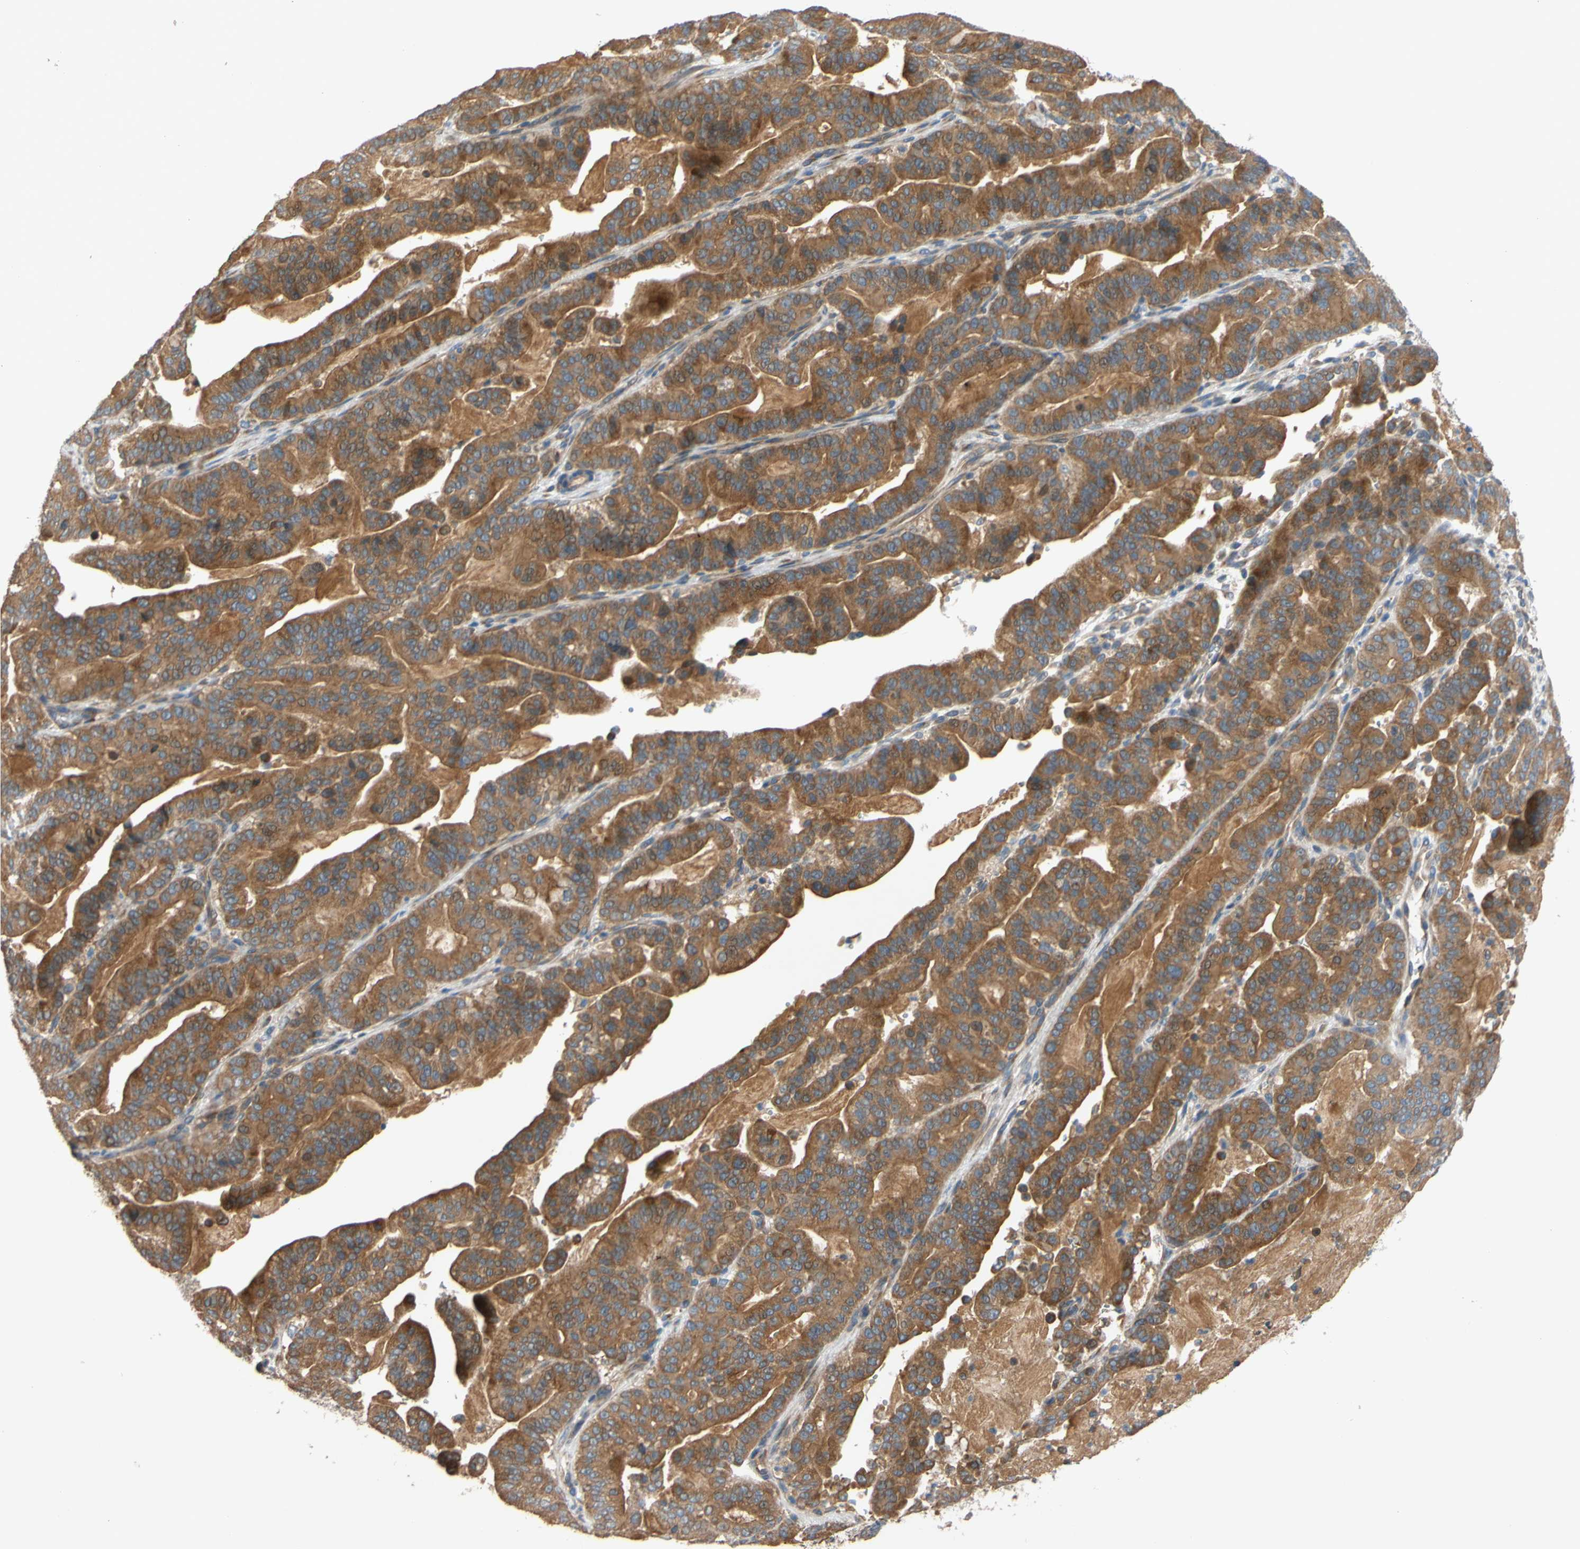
{"staining": {"intensity": "moderate", "quantity": ">75%", "location": "cytoplasmic/membranous"}, "tissue": "pancreatic cancer", "cell_type": "Tumor cells", "image_type": "cancer", "snomed": [{"axis": "morphology", "description": "Adenocarcinoma, NOS"}, {"axis": "topography", "description": "Pancreas"}], "caption": "High-power microscopy captured an immunohistochemistry (IHC) photomicrograph of pancreatic cancer, revealing moderate cytoplasmic/membranous expression in approximately >75% of tumor cells. (Stains: DAB (3,3'-diaminobenzidine) in brown, nuclei in blue, Microscopy: brightfield microscopy at high magnification).", "gene": "MBTPS2", "patient": {"sex": "male", "age": 63}}